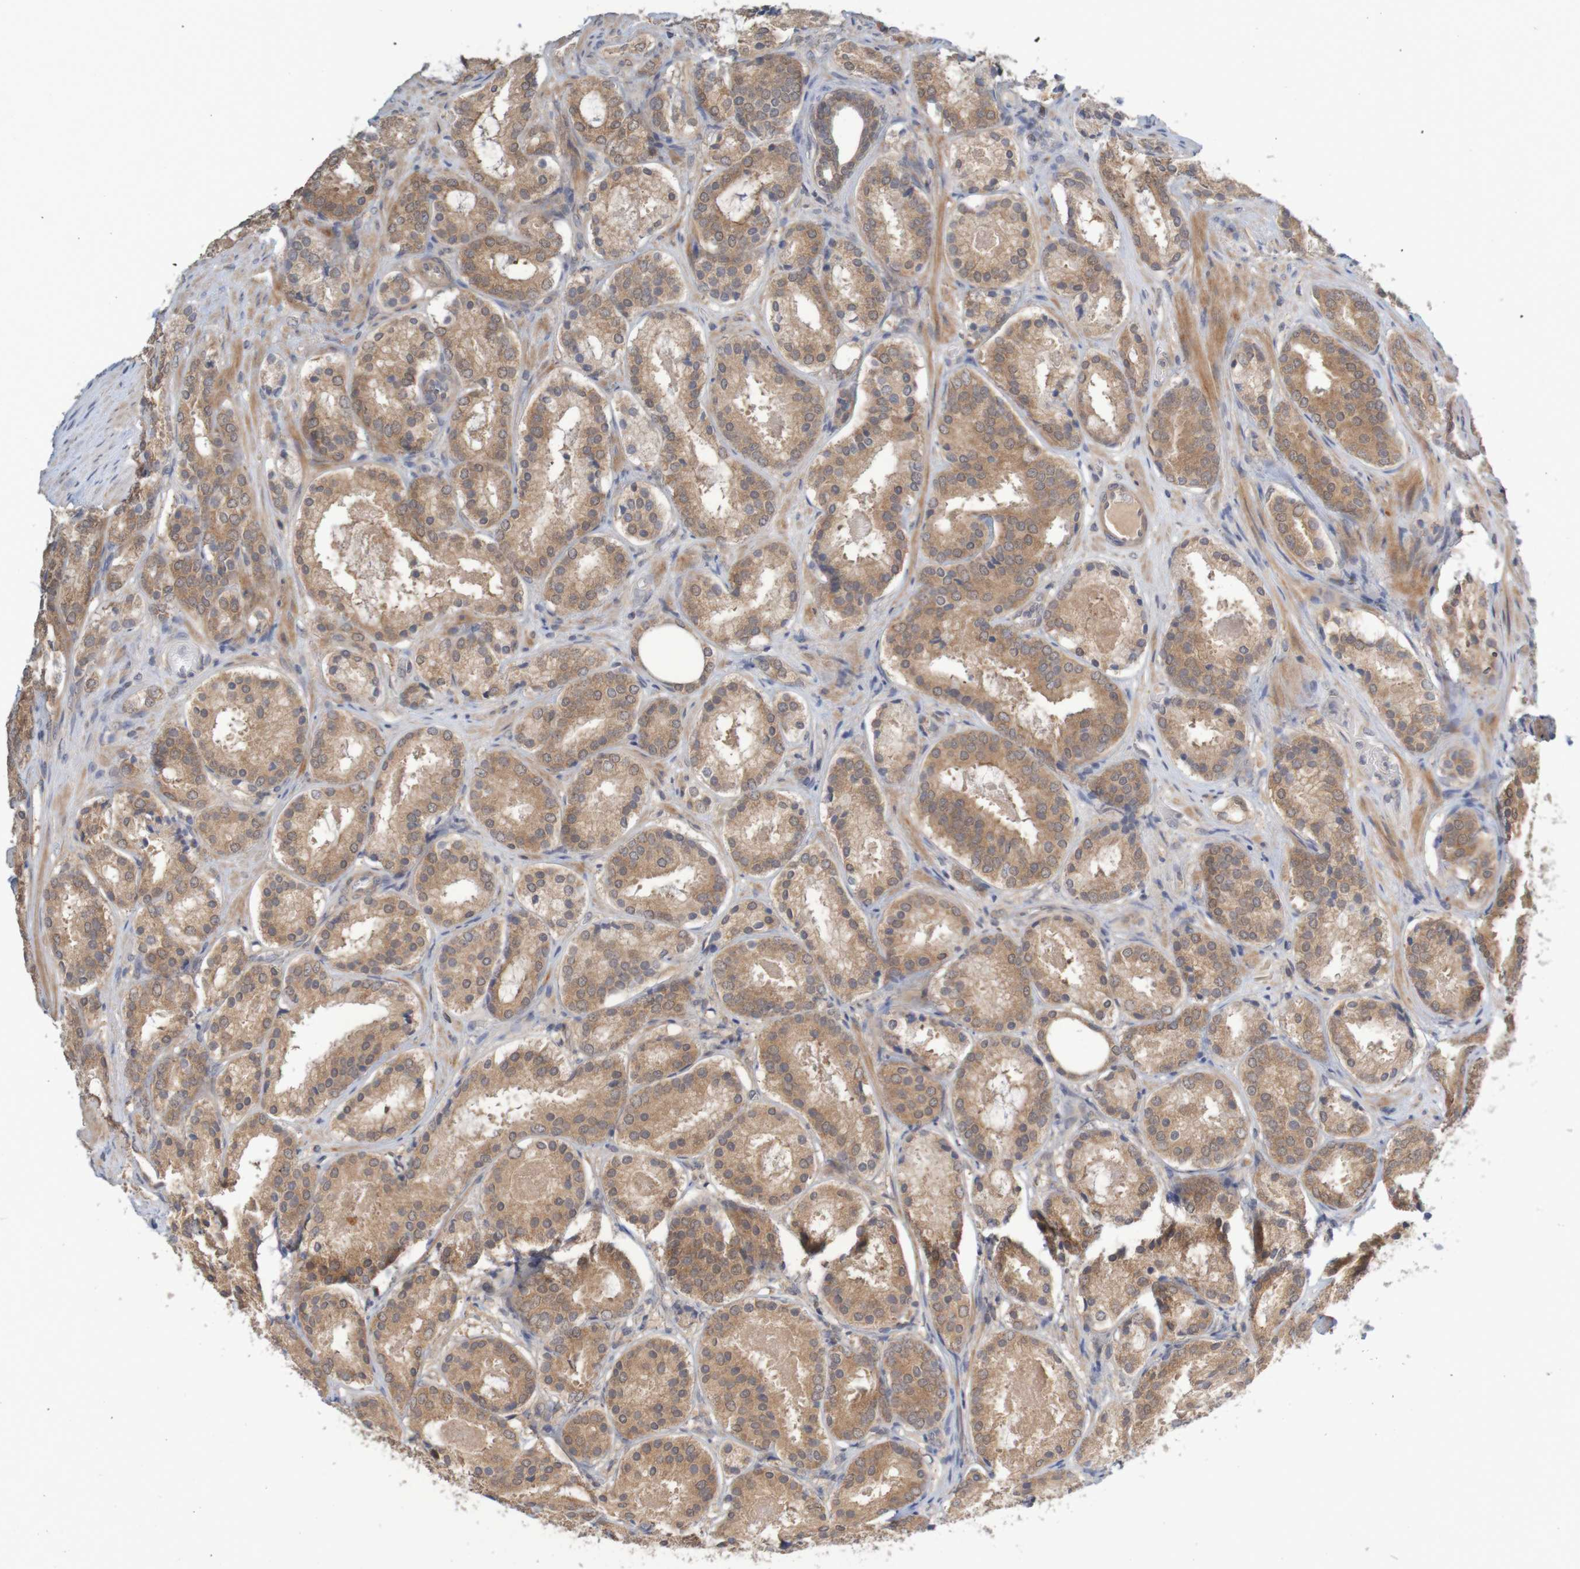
{"staining": {"intensity": "moderate", "quantity": ">75%", "location": "cytoplasmic/membranous"}, "tissue": "prostate cancer", "cell_type": "Tumor cells", "image_type": "cancer", "snomed": [{"axis": "morphology", "description": "Adenocarcinoma, Low grade"}, {"axis": "topography", "description": "Prostate"}], "caption": "Approximately >75% of tumor cells in adenocarcinoma (low-grade) (prostate) display moderate cytoplasmic/membranous protein staining as visualized by brown immunohistochemical staining.", "gene": "ANKK1", "patient": {"sex": "male", "age": 69}}